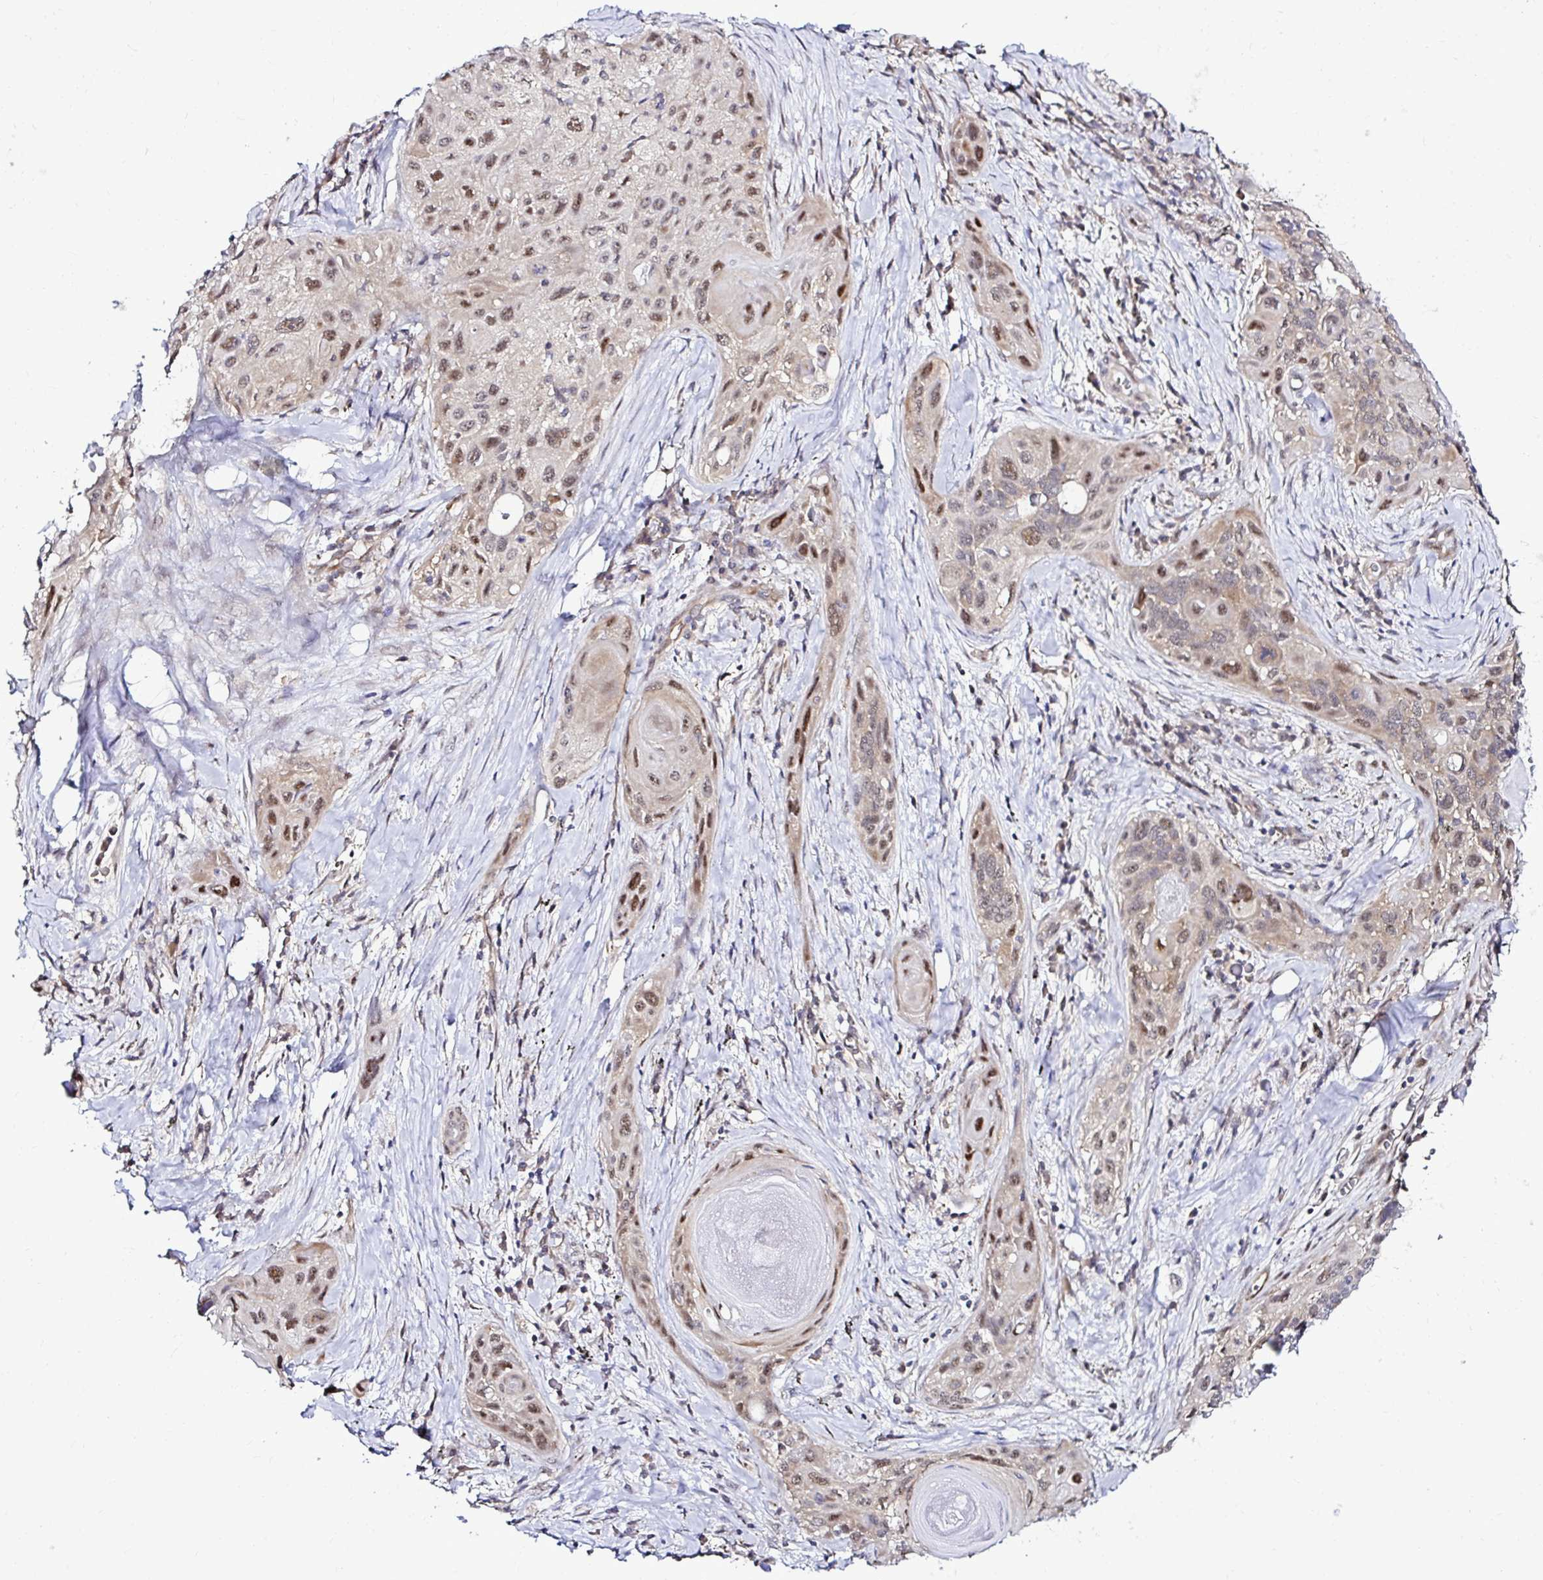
{"staining": {"intensity": "moderate", "quantity": ">75%", "location": "cytoplasmic/membranous,nuclear"}, "tissue": "lung cancer", "cell_type": "Tumor cells", "image_type": "cancer", "snomed": [{"axis": "morphology", "description": "Squamous cell carcinoma, NOS"}, {"axis": "topography", "description": "Lung"}], "caption": "Protein staining of lung squamous cell carcinoma tissue displays moderate cytoplasmic/membranous and nuclear positivity in about >75% of tumor cells. Nuclei are stained in blue.", "gene": "PSMD3", "patient": {"sex": "male", "age": 79}}